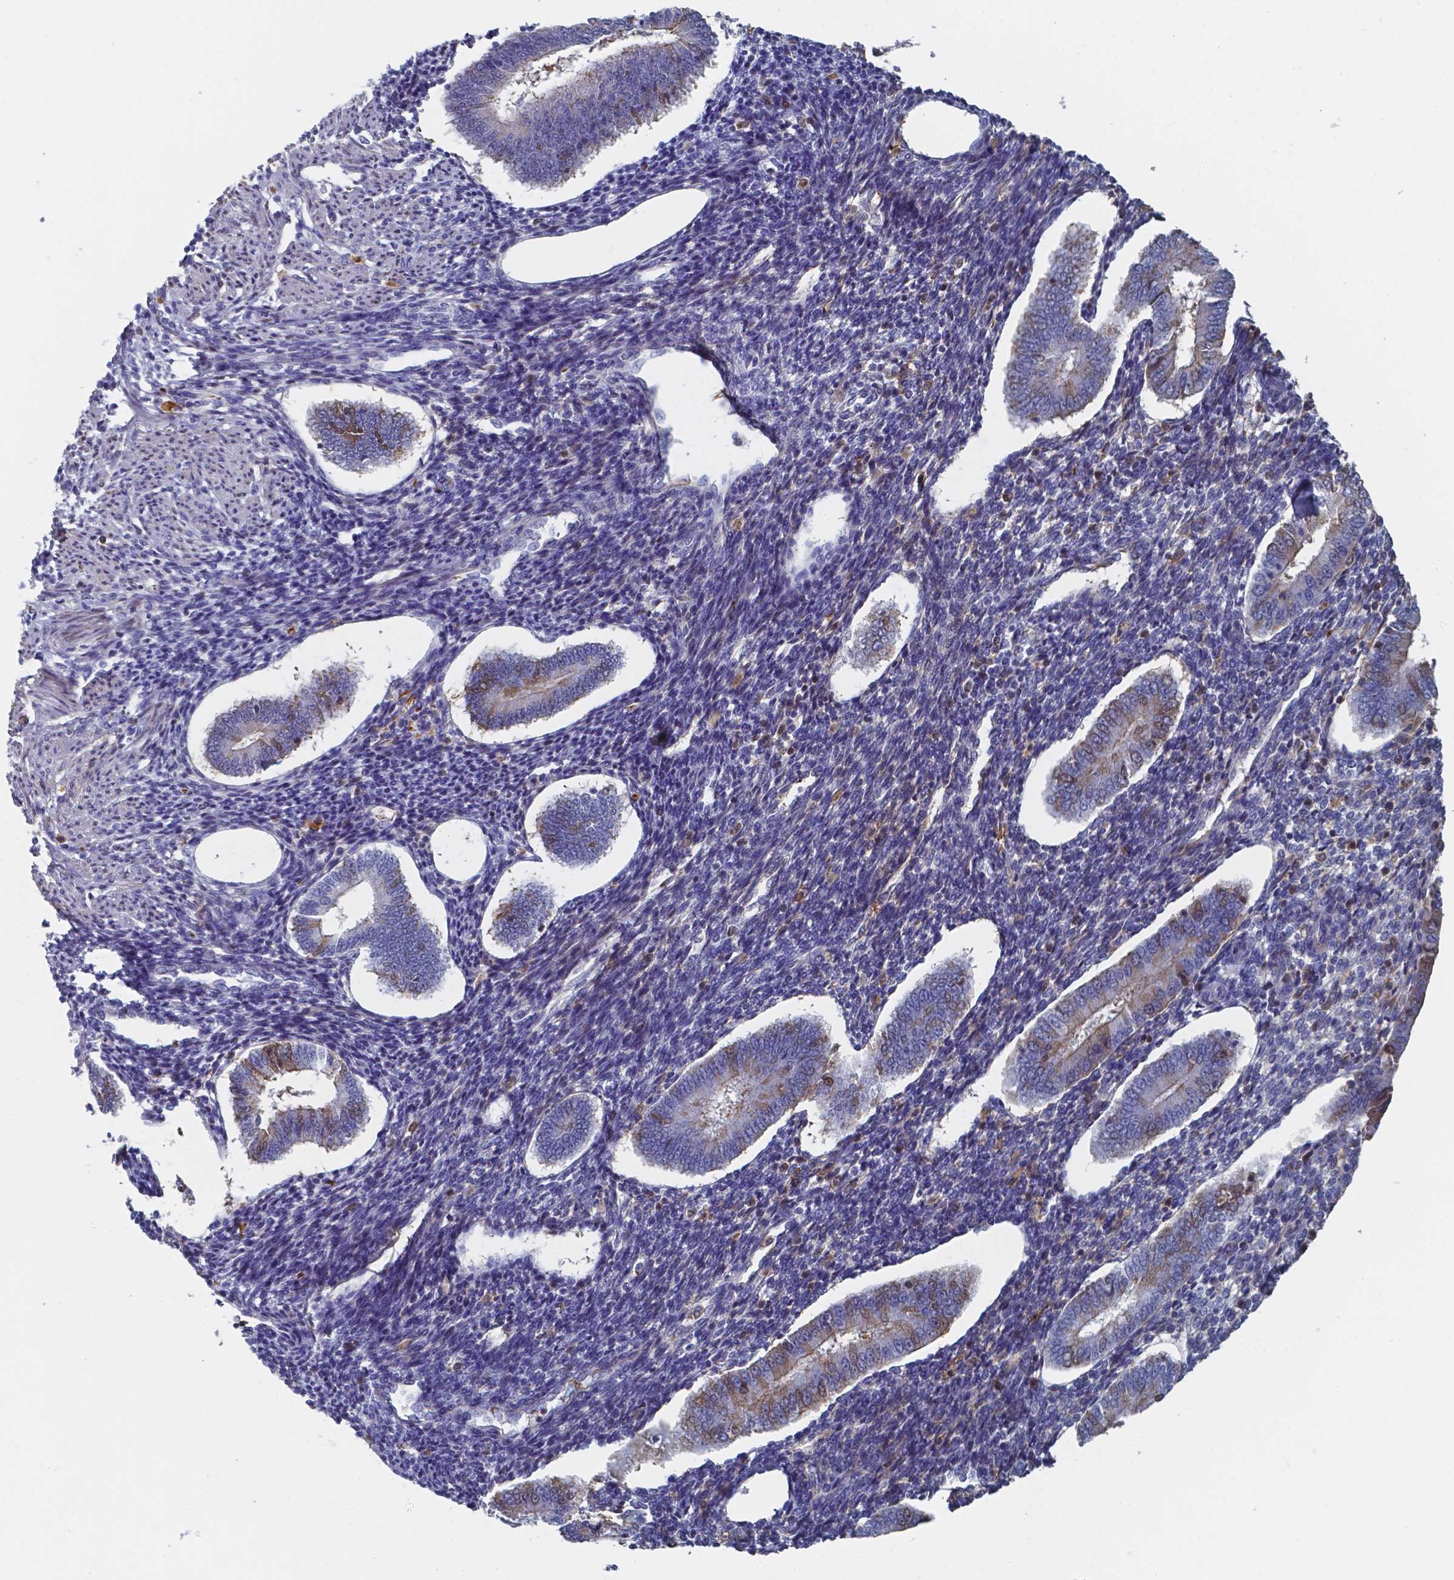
{"staining": {"intensity": "negative", "quantity": "none", "location": "none"}, "tissue": "endometrium", "cell_type": "Cells in endometrial stroma", "image_type": "normal", "snomed": [{"axis": "morphology", "description": "Normal tissue, NOS"}, {"axis": "topography", "description": "Endometrium"}], "caption": "The micrograph shows no staining of cells in endometrial stroma in benign endometrium.", "gene": "BTBD17", "patient": {"sex": "female", "age": 40}}